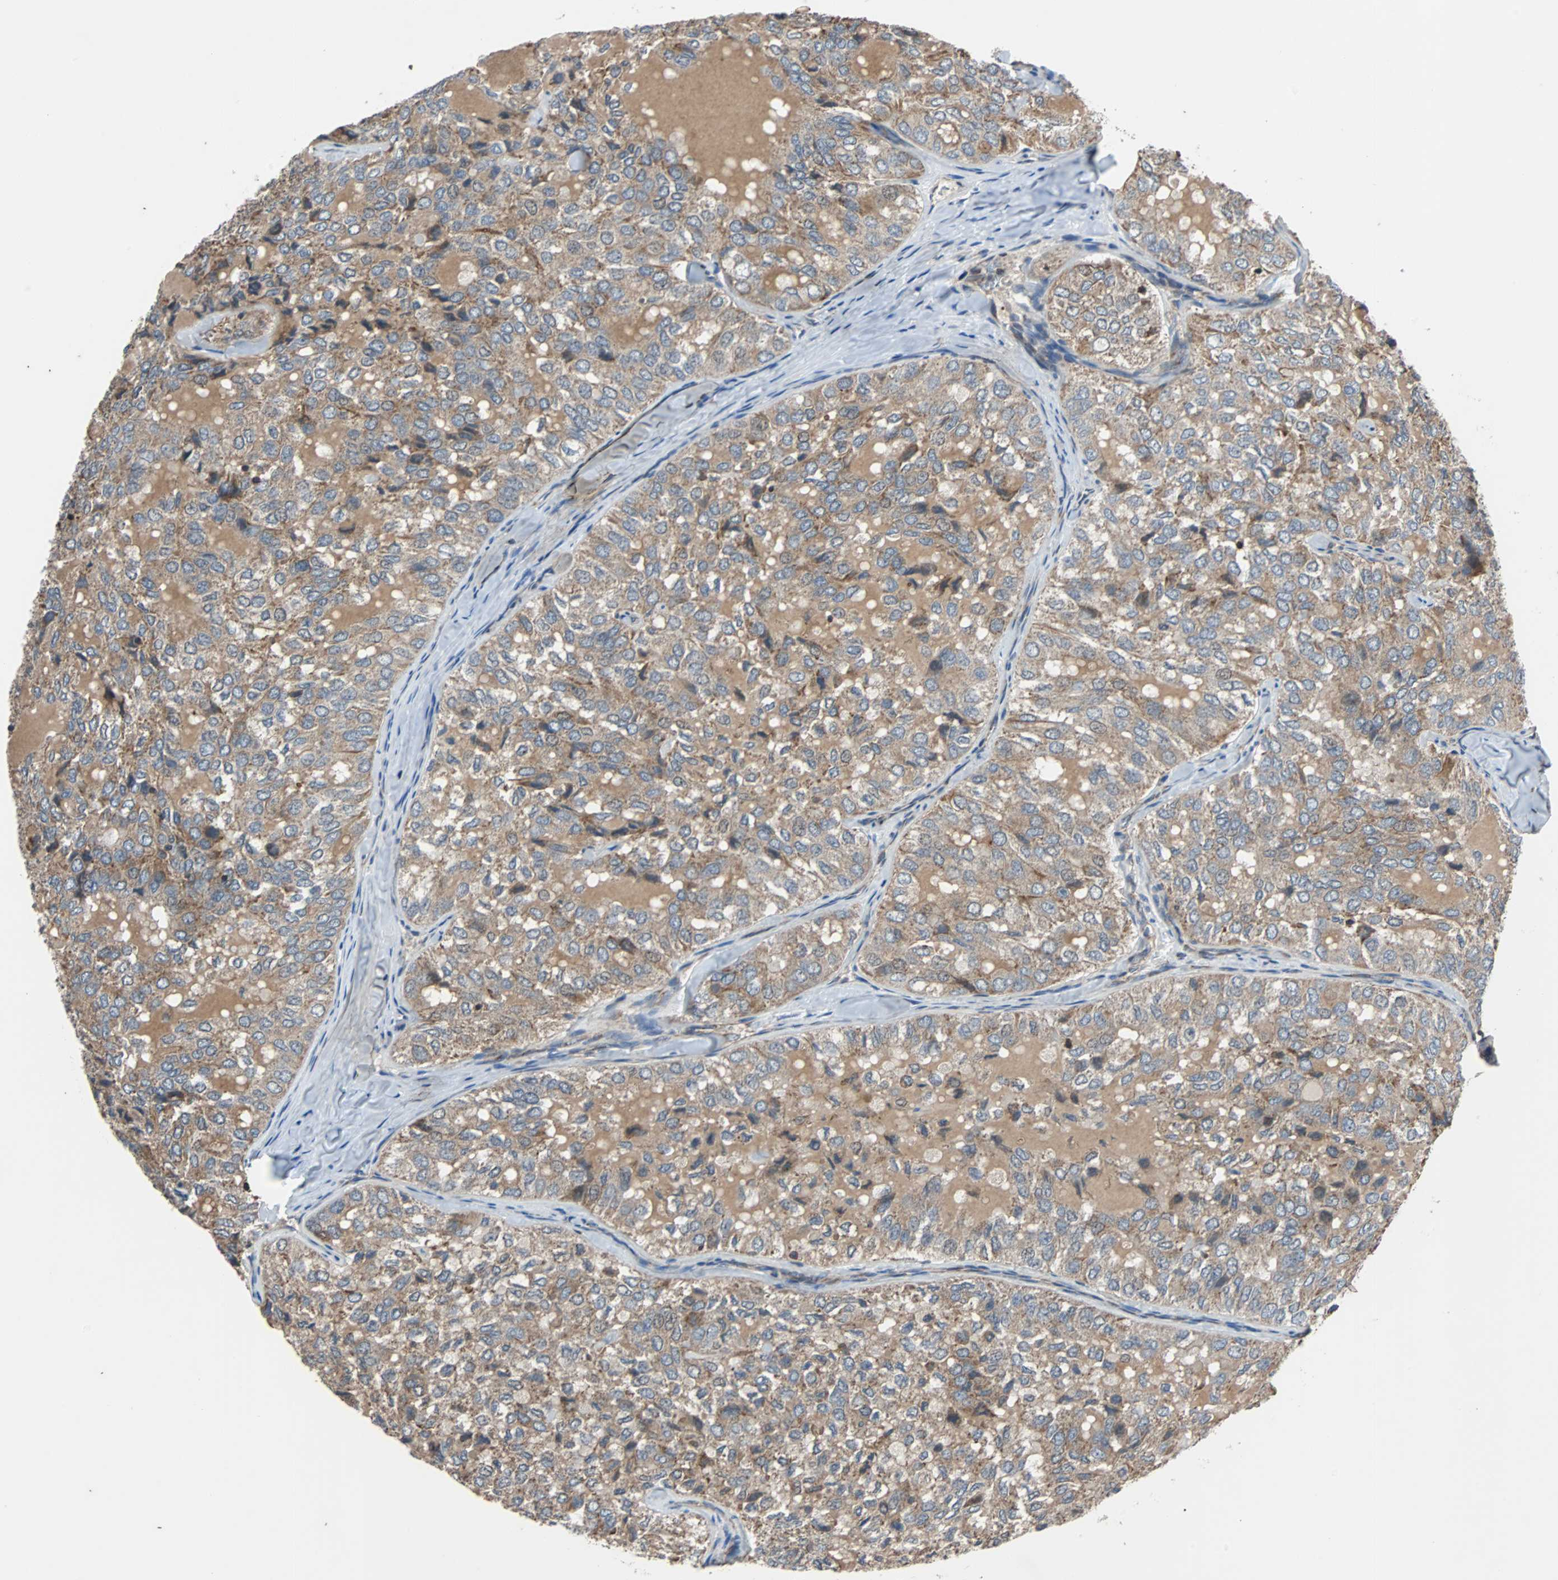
{"staining": {"intensity": "weak", "quantity": ">75%", "location": "cytoplasmic/membranous"}, "tissue": "thyroid cancer", "cell_type": "Tumor cells", "image_type": "cancer", "snomed": [{"axis": "morphology", "description": "Follicular adenoma carcinoma, NOS"}, {"axis": "topography", "description": "Thyroid gland"}], "caption": "Tumor cells reveal low levels of weak cytoplasmic/membranous staining in approximately >75% of cells in human thyroid cancer (follicular adenoma carcinoma). (DAB (3,3'-diaminobenzidine) = brown stain, brightfield microscopy at high magnification).", "gene": "ACTR3", "patient": {"sex": "male", "age": 75}}